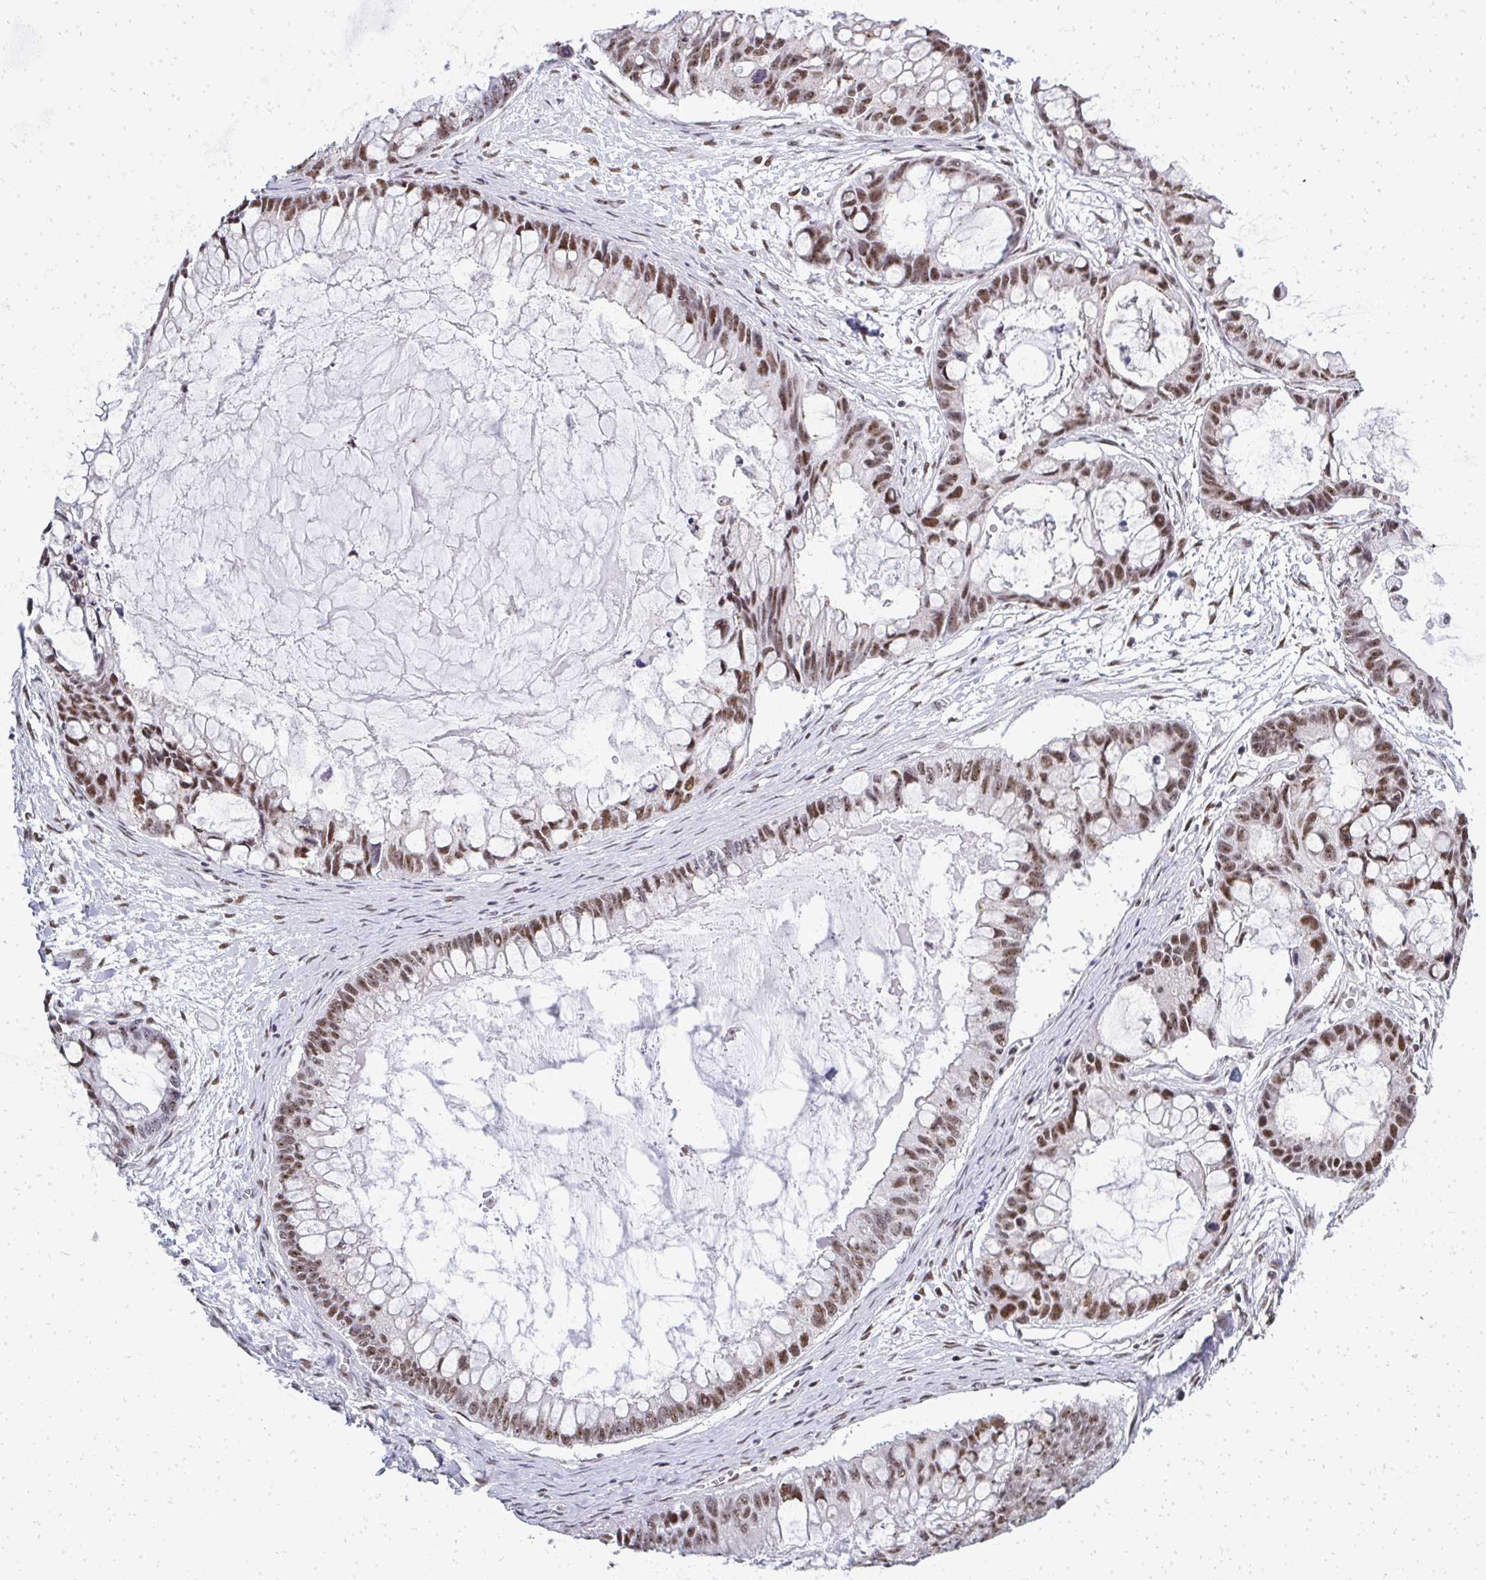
{"staining": {"intensity": "moderate", "quantity": ">75%", "location": "nuclear"}, "tissue": "ovarian cancer", "cell_type": "Tumor cells", "image_type": "cancer", "snomed": [{"axis": "morphology", "description": "Cystadenocarcinoma, mucinous, NOS"}, {"axis": "topography", "description": "Ovary"}], "caption": "An immunohistochemistry photomicrograph of tumor tissue is shown. Protein staining in brown highlights moderate nuclear positivity in ovarian mucinous cystadenocarcinoma within tumor cells.", "gene": "SIRT7", "patient": {"sex": "female", "age": 63}}